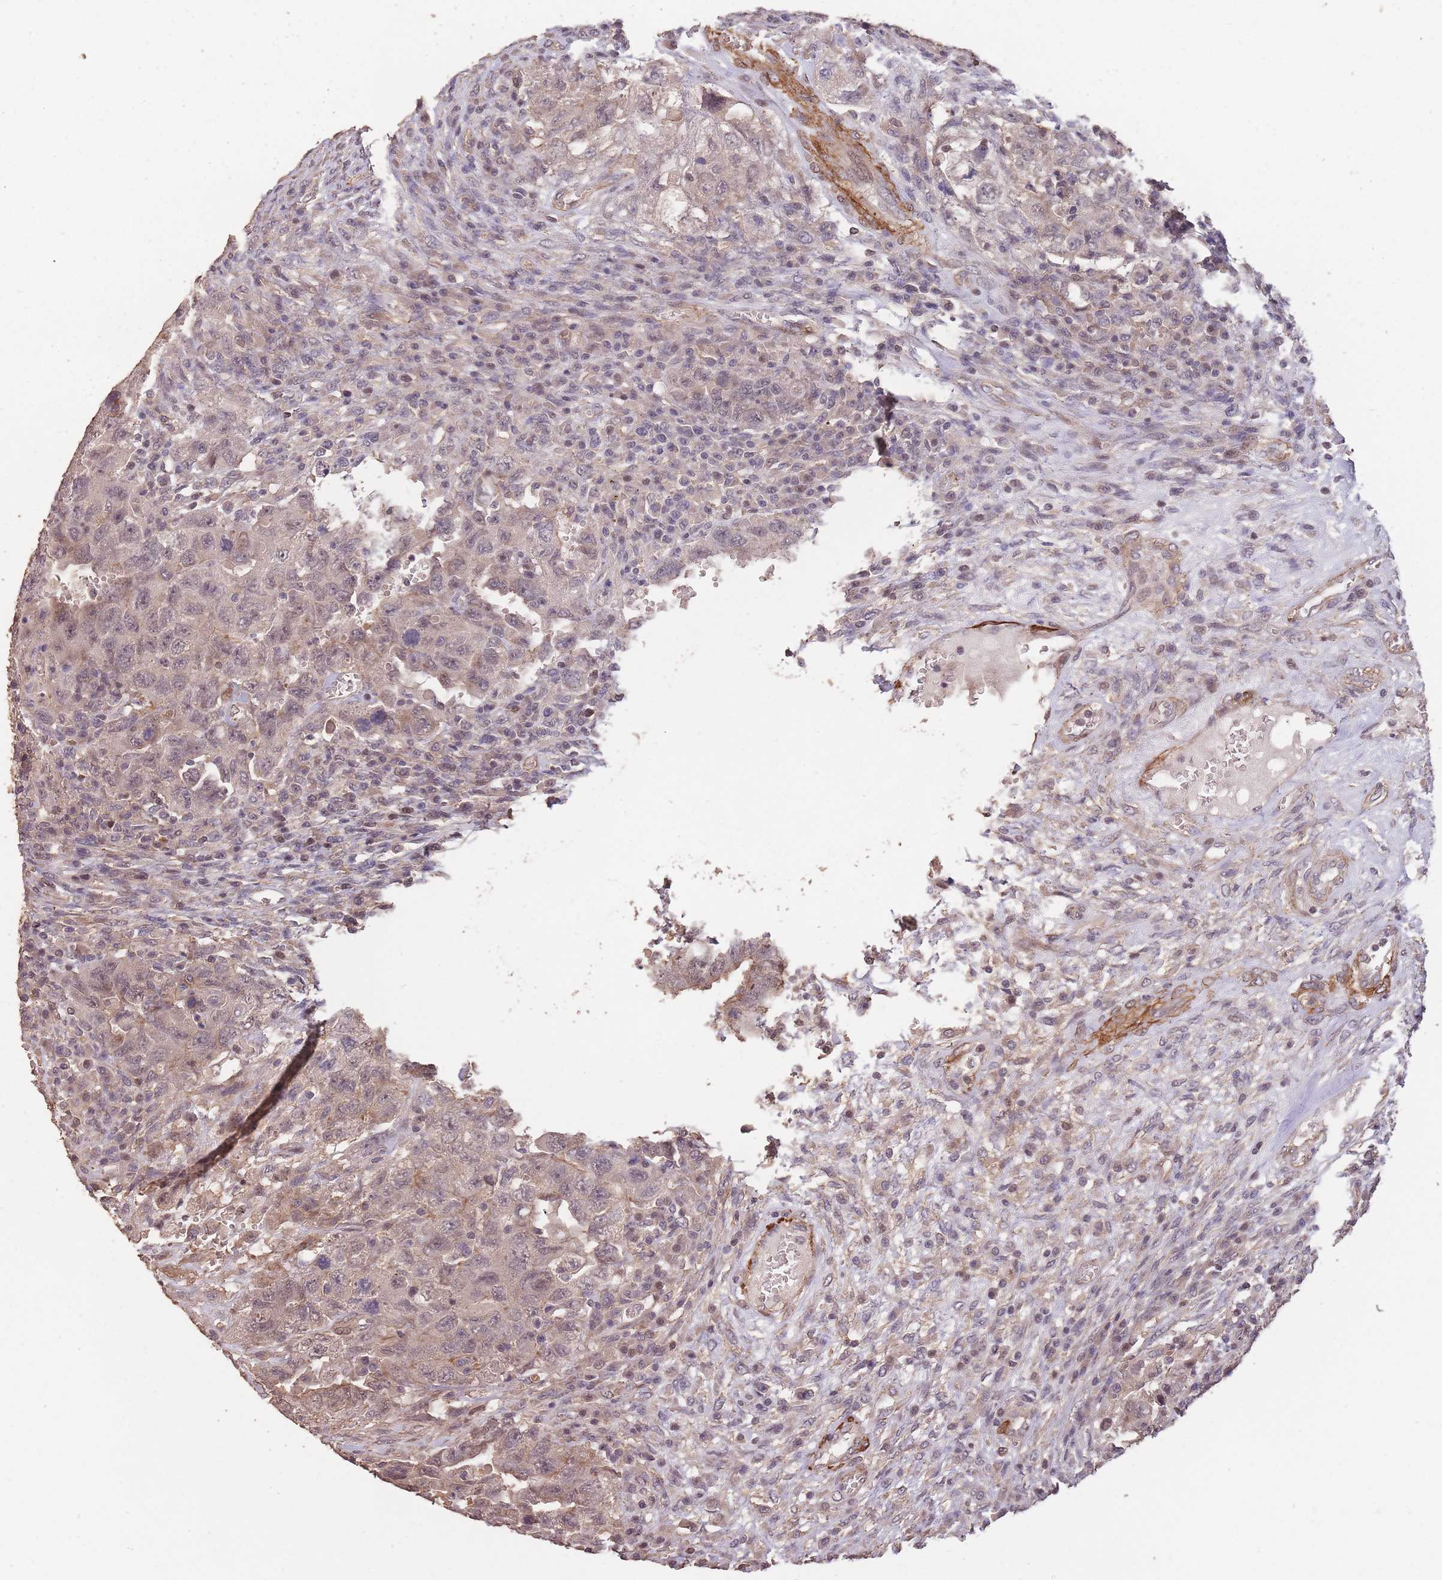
{"staining": {"intensity": "weak", "quantity": "<25%", "location": "cytoplasmic/membranous,nuclear"}, "tissue": "testis cancer", "cell_type": "Tumor cells", "image_type": "cancer", "snomed": [{"axis": "morphology", "description": "Carcinoma, Embryonal, NOS"}, {"axis": "topography", "description": "Testis"}], "caption": "This is a histopathology image of immunohistochemistry (IHC) staining of testis cancer (embryonal carcinoma), which shows no expression in tumor cells.", "gene": "NLRC4", "patient": {"sex": "male", "age": 26}}